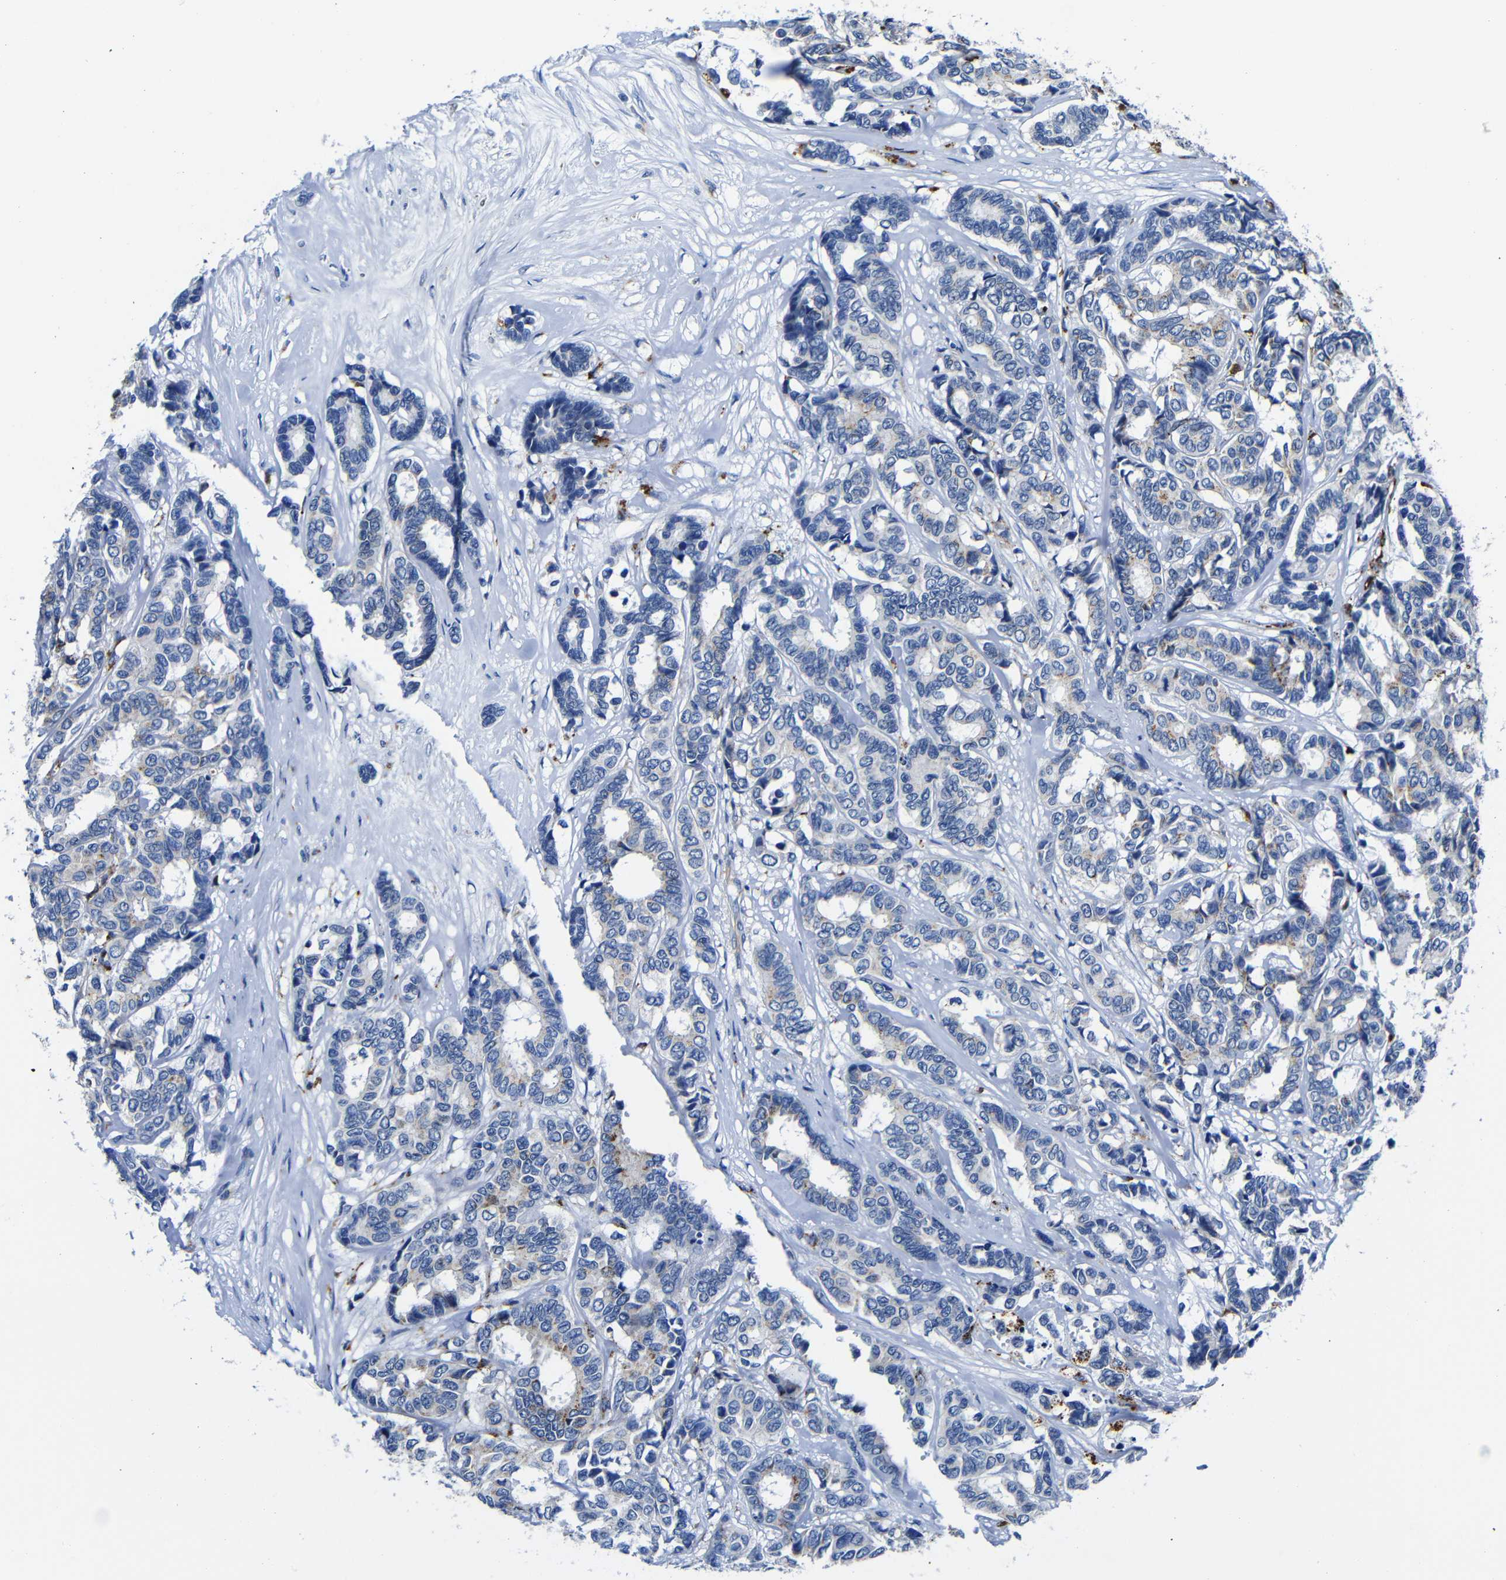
{"staining": {"intensity": "negative", "quantity": "none", "location": "none"}, "tissue": "breast cancer", "cell_type": "Tumor cells", "image_type": "cancer", "snomed": [{"axis": "morphology", "description": "Duct carcinoma"}, {"axis": "topography", "description": "Breast"}], "caption": "Immunohistochemistry (IHC) of human breast intraductal carcinoma demonstrates no expression in tumor cells.", "gene": "GIMAP2", "patient": {"sex": "female", "age": 87}}